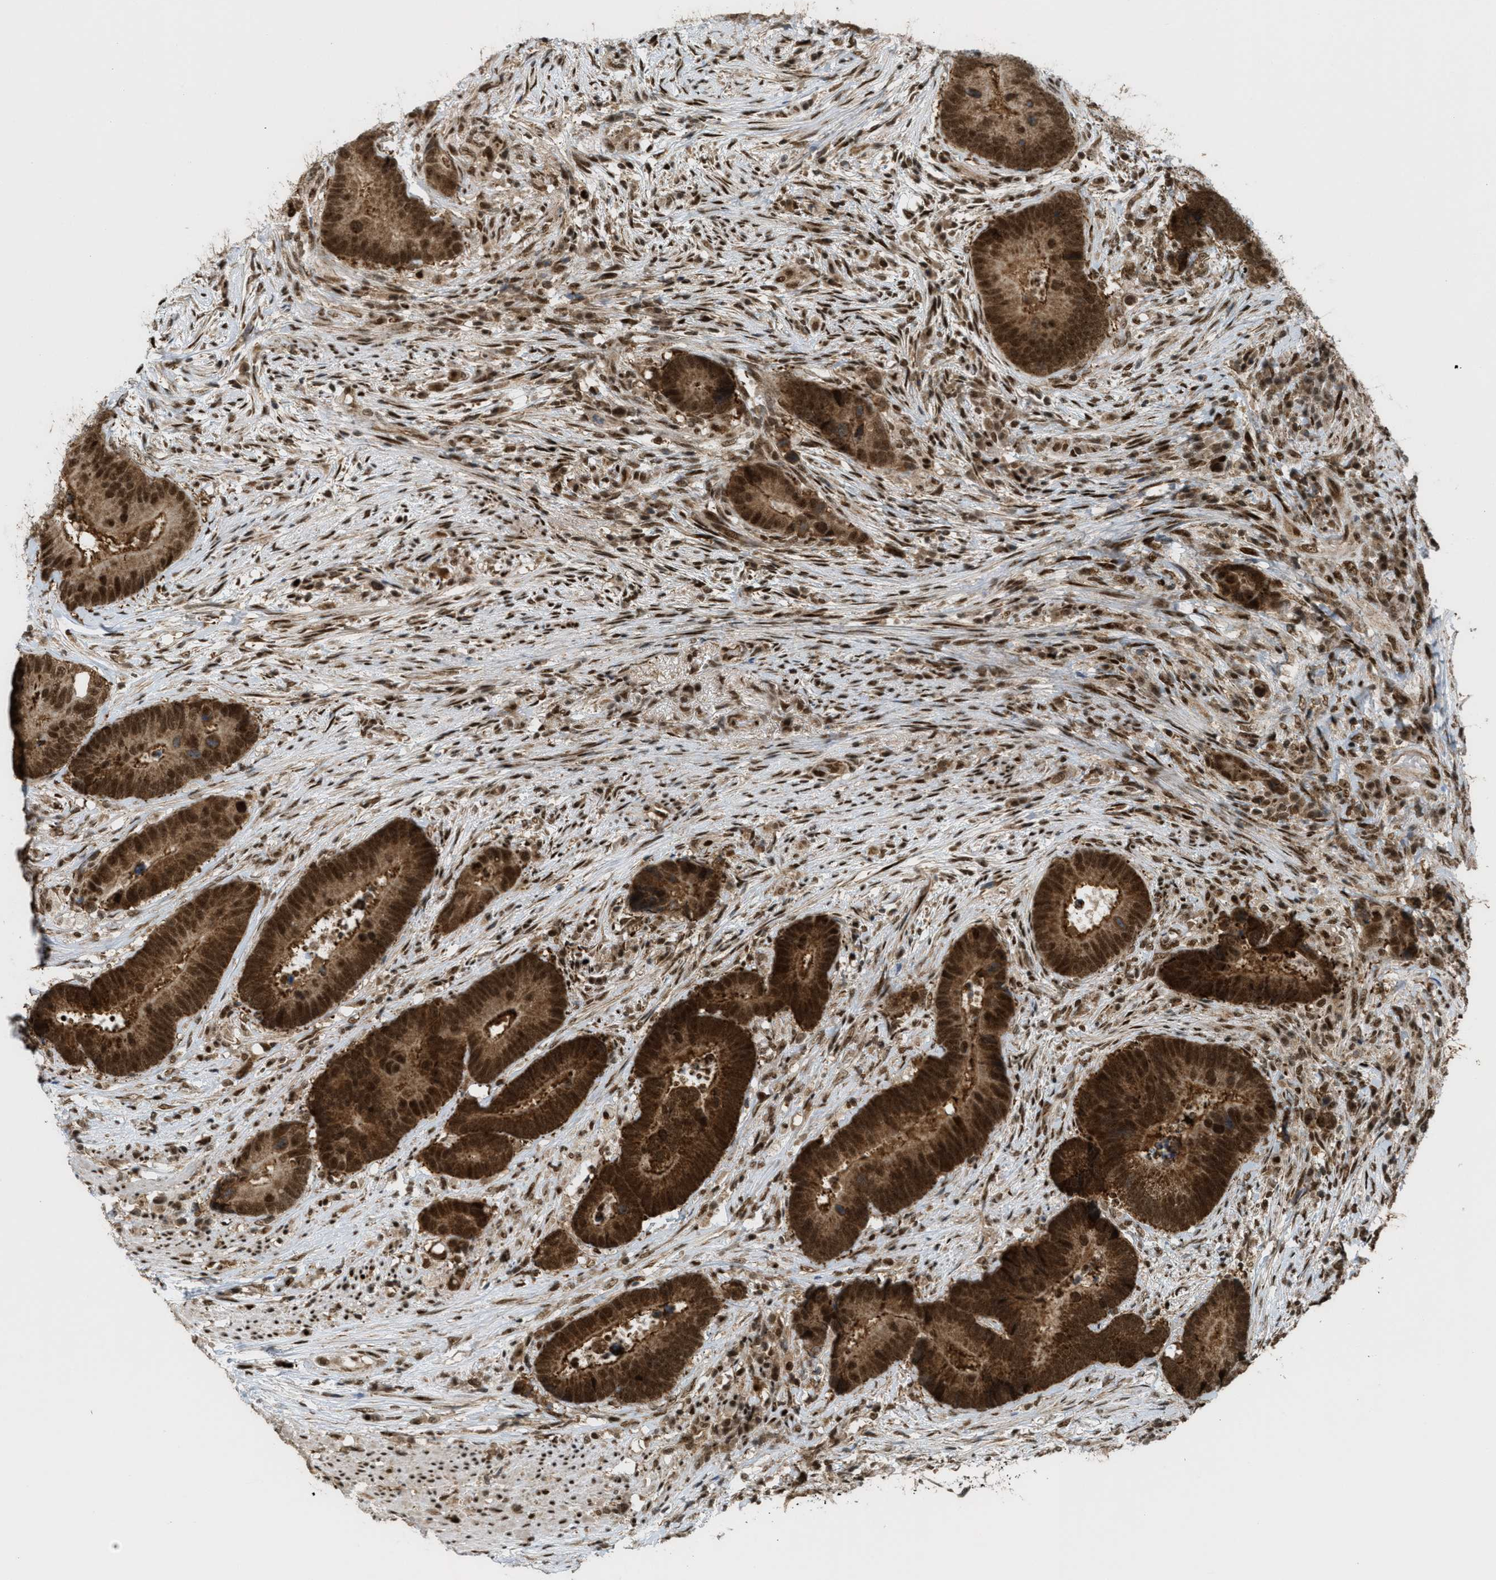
{"staining": {"intensity": "strong", "quantity": ">75%", "location": "cytoplasmic/membranous,nuclear"}, "tissue": "colorectal cancer", "cell_type": "Tumor cells", "image_type": "cancer", "snomed": [{"axis": "morphology", "description": "Adenocarcinoma, NOS"}, {"axis": "topography", "description": "Rectum"}], "caption": "A photomicrograph showing strong cytoplasmic/membranous and nuclear positivity in about >75% of tumor cells in colorectal cancer (adenocarcinoma), as visualized by brown immunohistochemical staining.", "gene": "TLK1", "patient": {"sex": "female", "age": 89}}